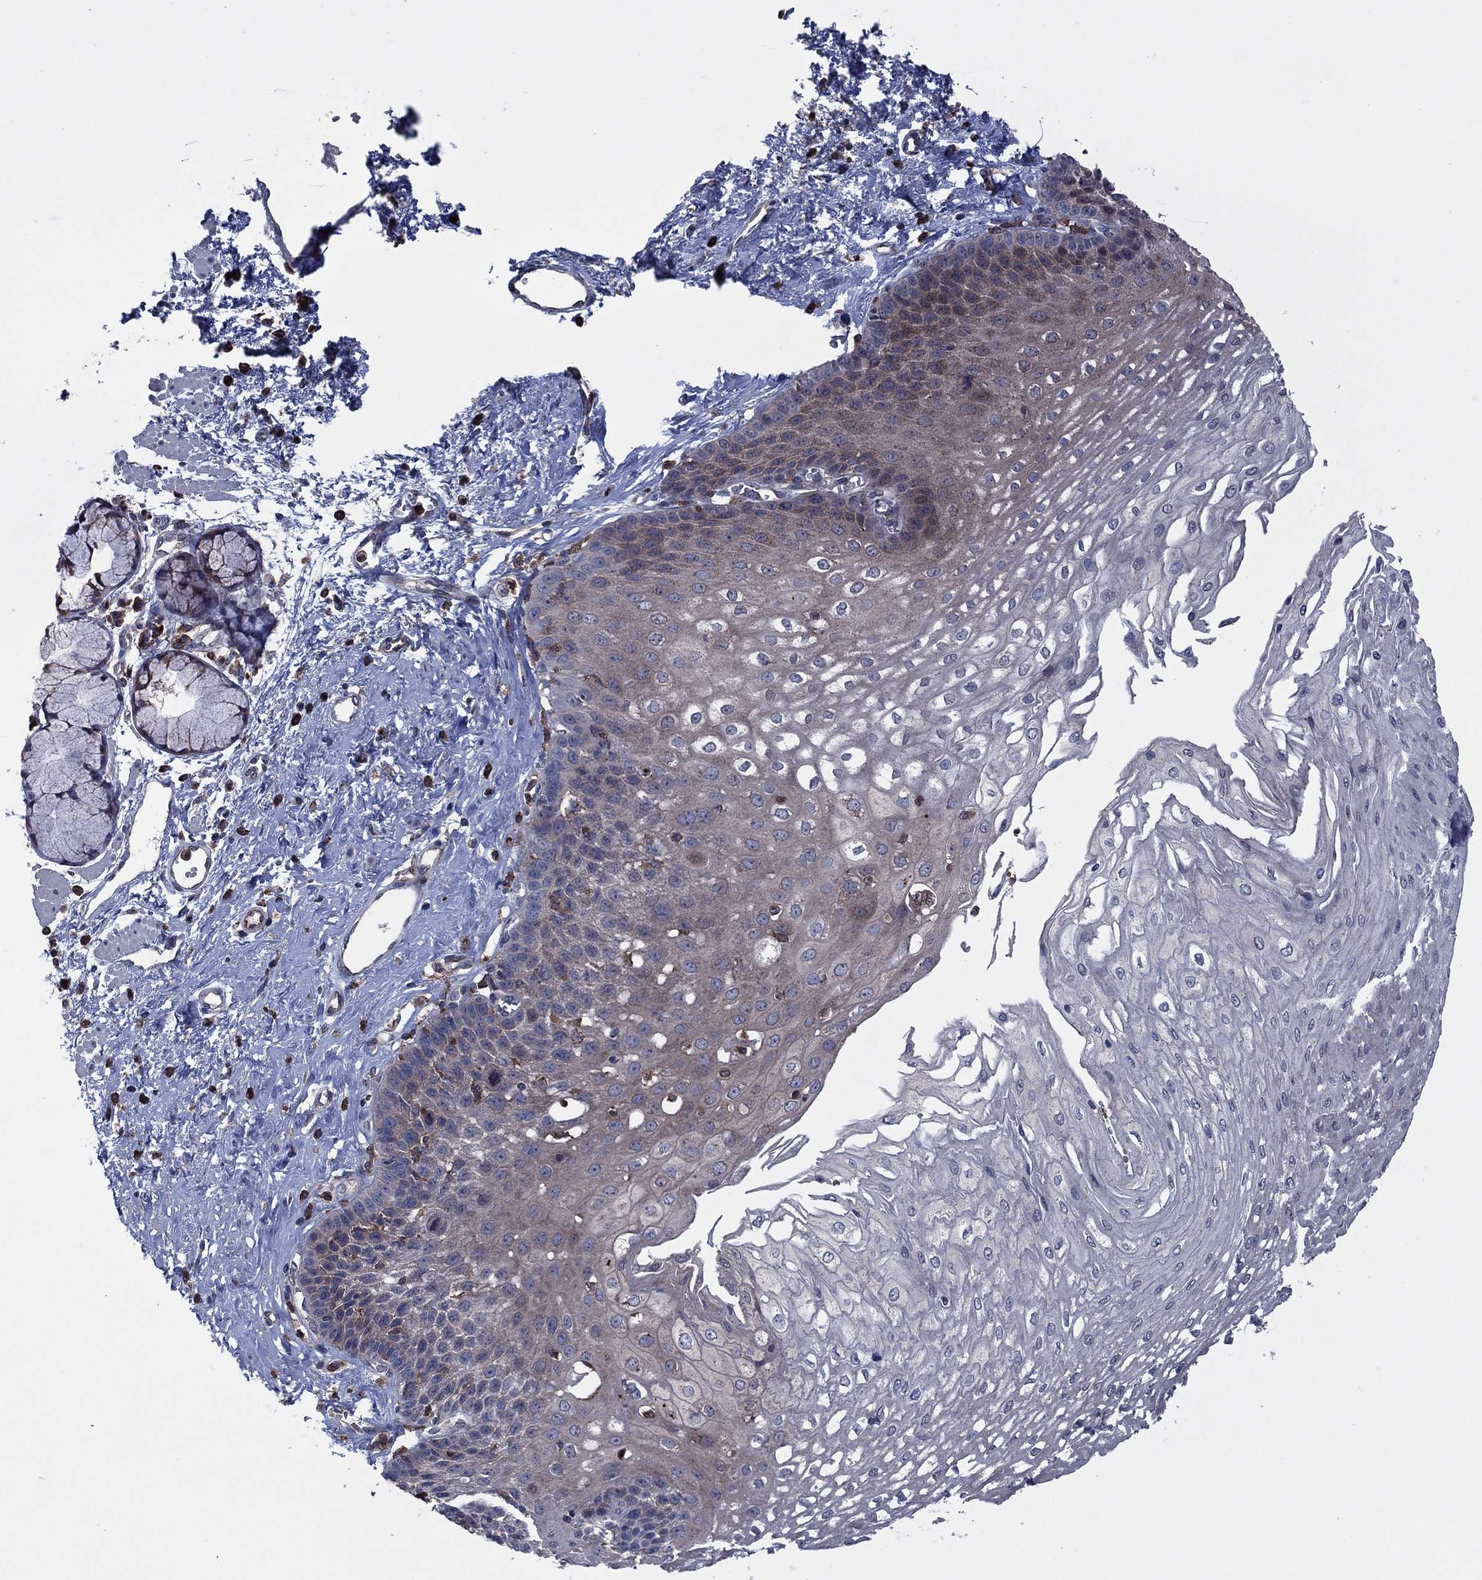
{"staining": {"intensity": "weak", "quantity": "25%-75%", "location": "cytoplasmic/membranous"}, "tissue": "esophagus", "cell_type": "Squamous epithelial cells", "image_type": "normal", "snomed": [{"axis": "morphology", "description": "Normal tissue, NOS"}, {"axis": "topography", "description": "Esophagus"}], "caption": "Immunohistochemical staining of unremarkable esophagus demonstrates 25%-75% levels of weak cytoplasmic/membranous protein staining in about 25%-75% of squamous epithelial cells.", "gene": "MEA1", "patient": {"sex": "female", "age": 62}}